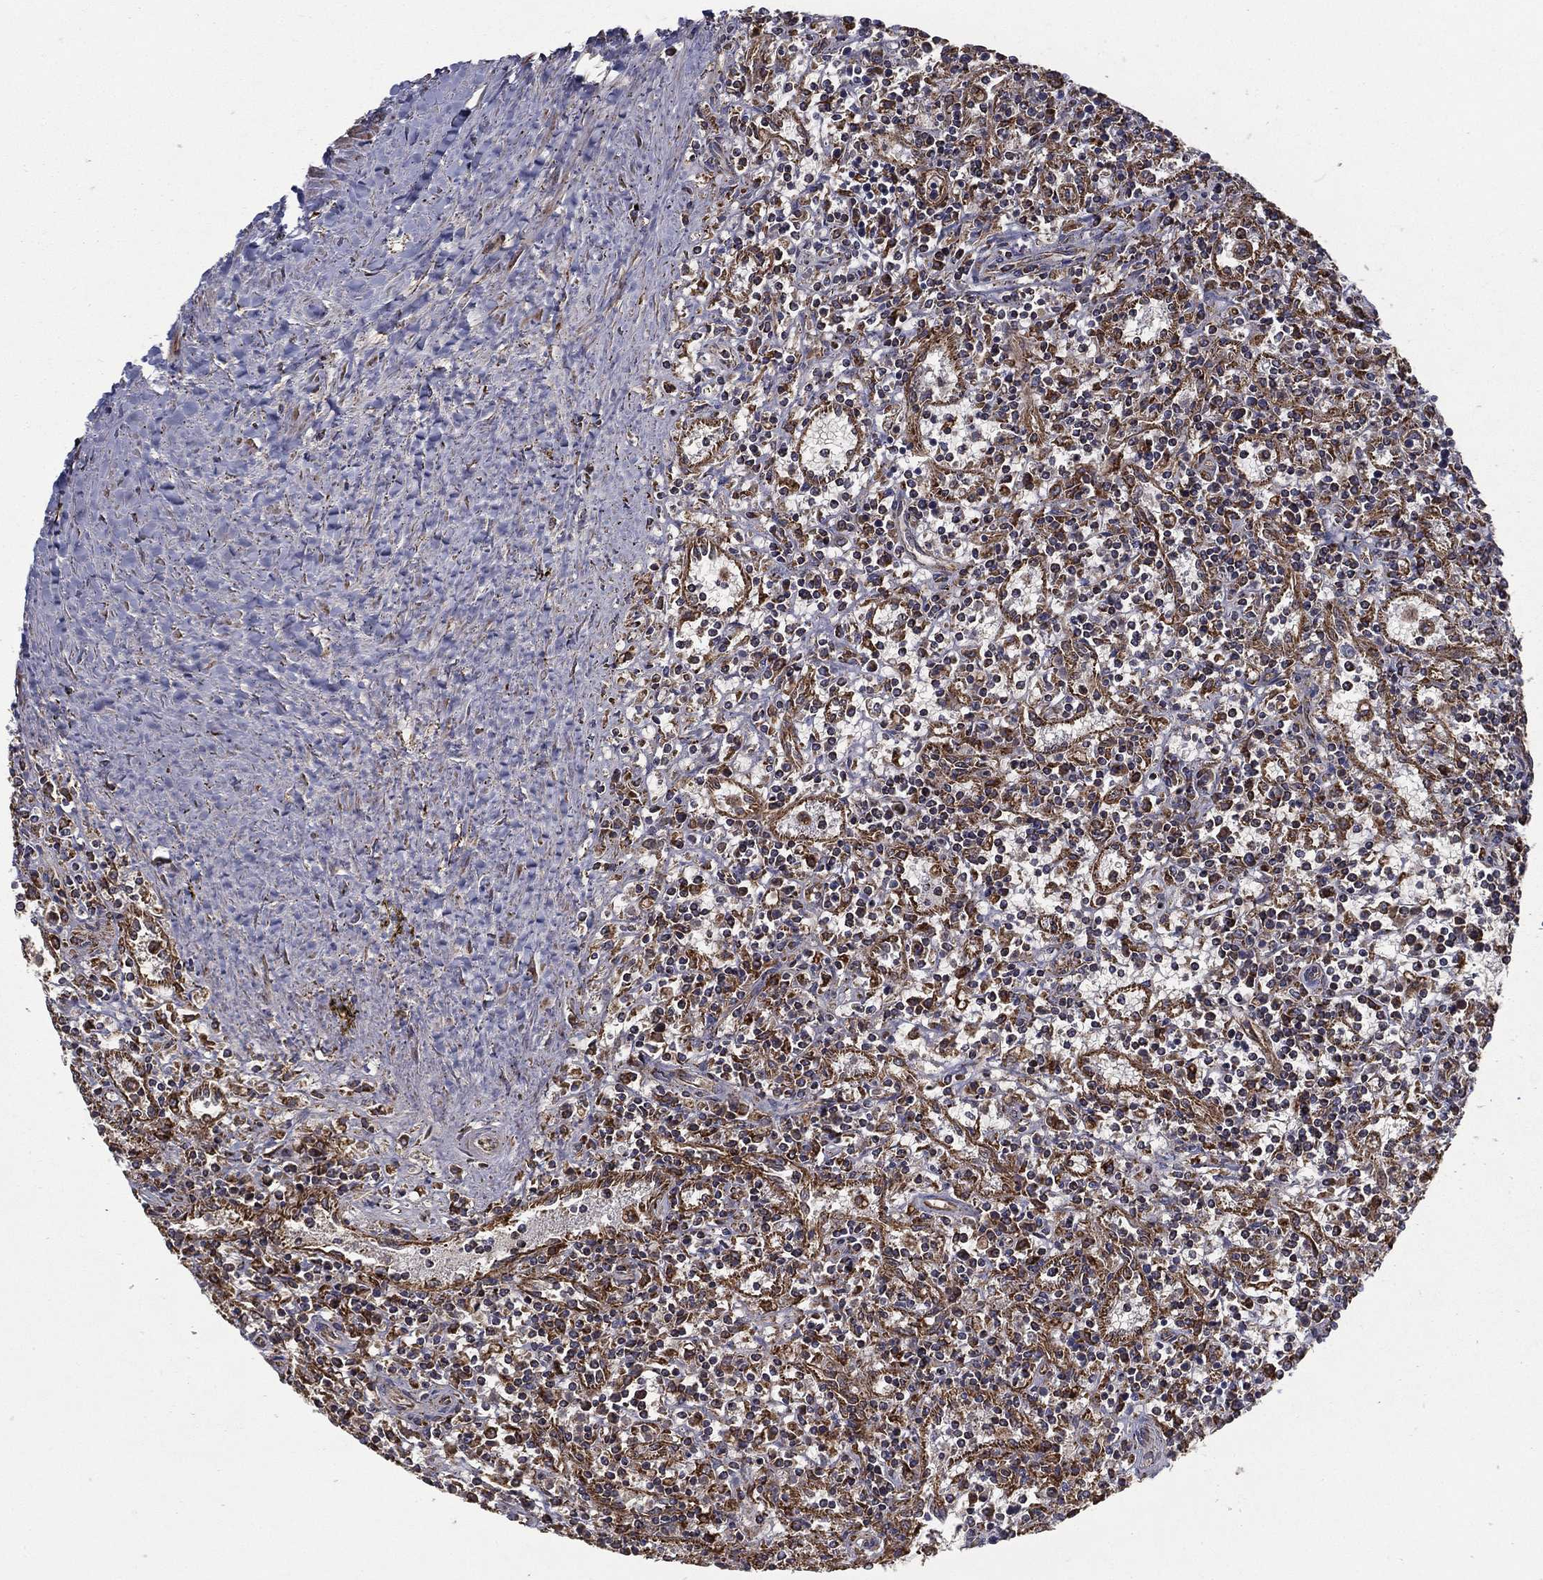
{"staining": {"intensity": "moderate", "quantity": "<25%", "location": "cytoplasmic/membranous"}, "tissue": "lymphoma", "cell_type": "Tumor cells", "image_type": "cancer", "snomed": [{"axis": "morphology", "description": "Malignant lymphoma, non-Hodgkin's type, Low grade"}, {"axis": "topography", "description": "Spleen"}], "caption": "Moderate cytoplasmic/membranous protein positivity is identified in about <25% of tumor cells in lymphoma. The staining is performed using DAB brown chromogen to label protein expression. The nuclei are counter-stained blue using hematoxylin.", "gene": "MT-CYB", "patient": {"sex": "male", "age": 62}}